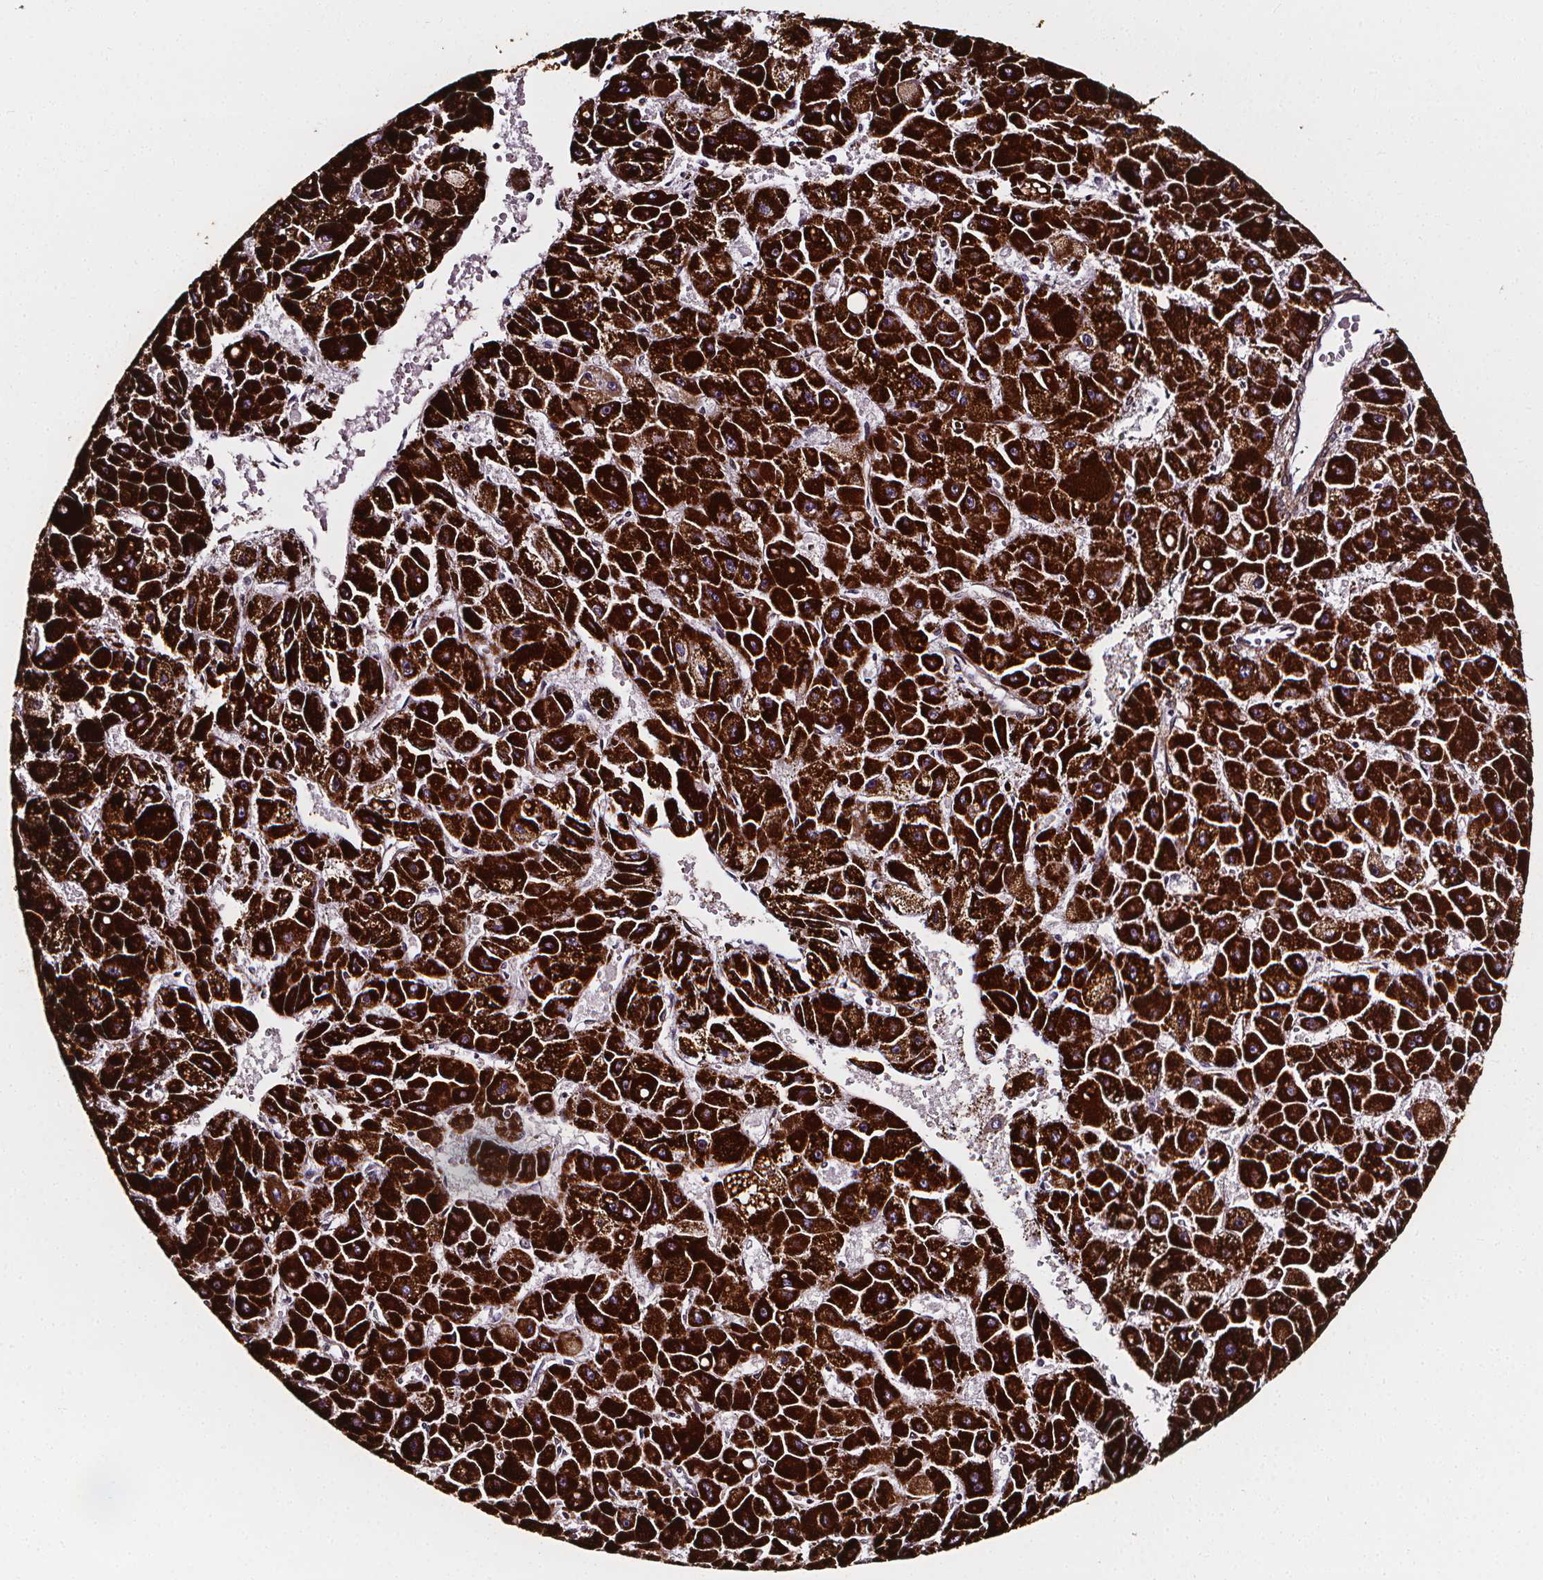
{"staining": {"intensity": "strong", "quantity": ">75%", "location": "cytoplasmic/membranous"}, "tissue": "liver cancer", "cell_type": "Tumor cells", "image_type": "cancer", "snomed": [{"axis": "morphology", "description": "Carcinoma, Hepatocellular, NOS"}, {"axis": "topography", "description": "Liver"}], "caption": "Protein staining shows strong cytoplasmic/membranous positivity in approximately >75% of tumor cells in liver cancer (hepatocellular carcinoma).", "gene": "AEBP1", "patient": {"sex": "female", "age": 25}}